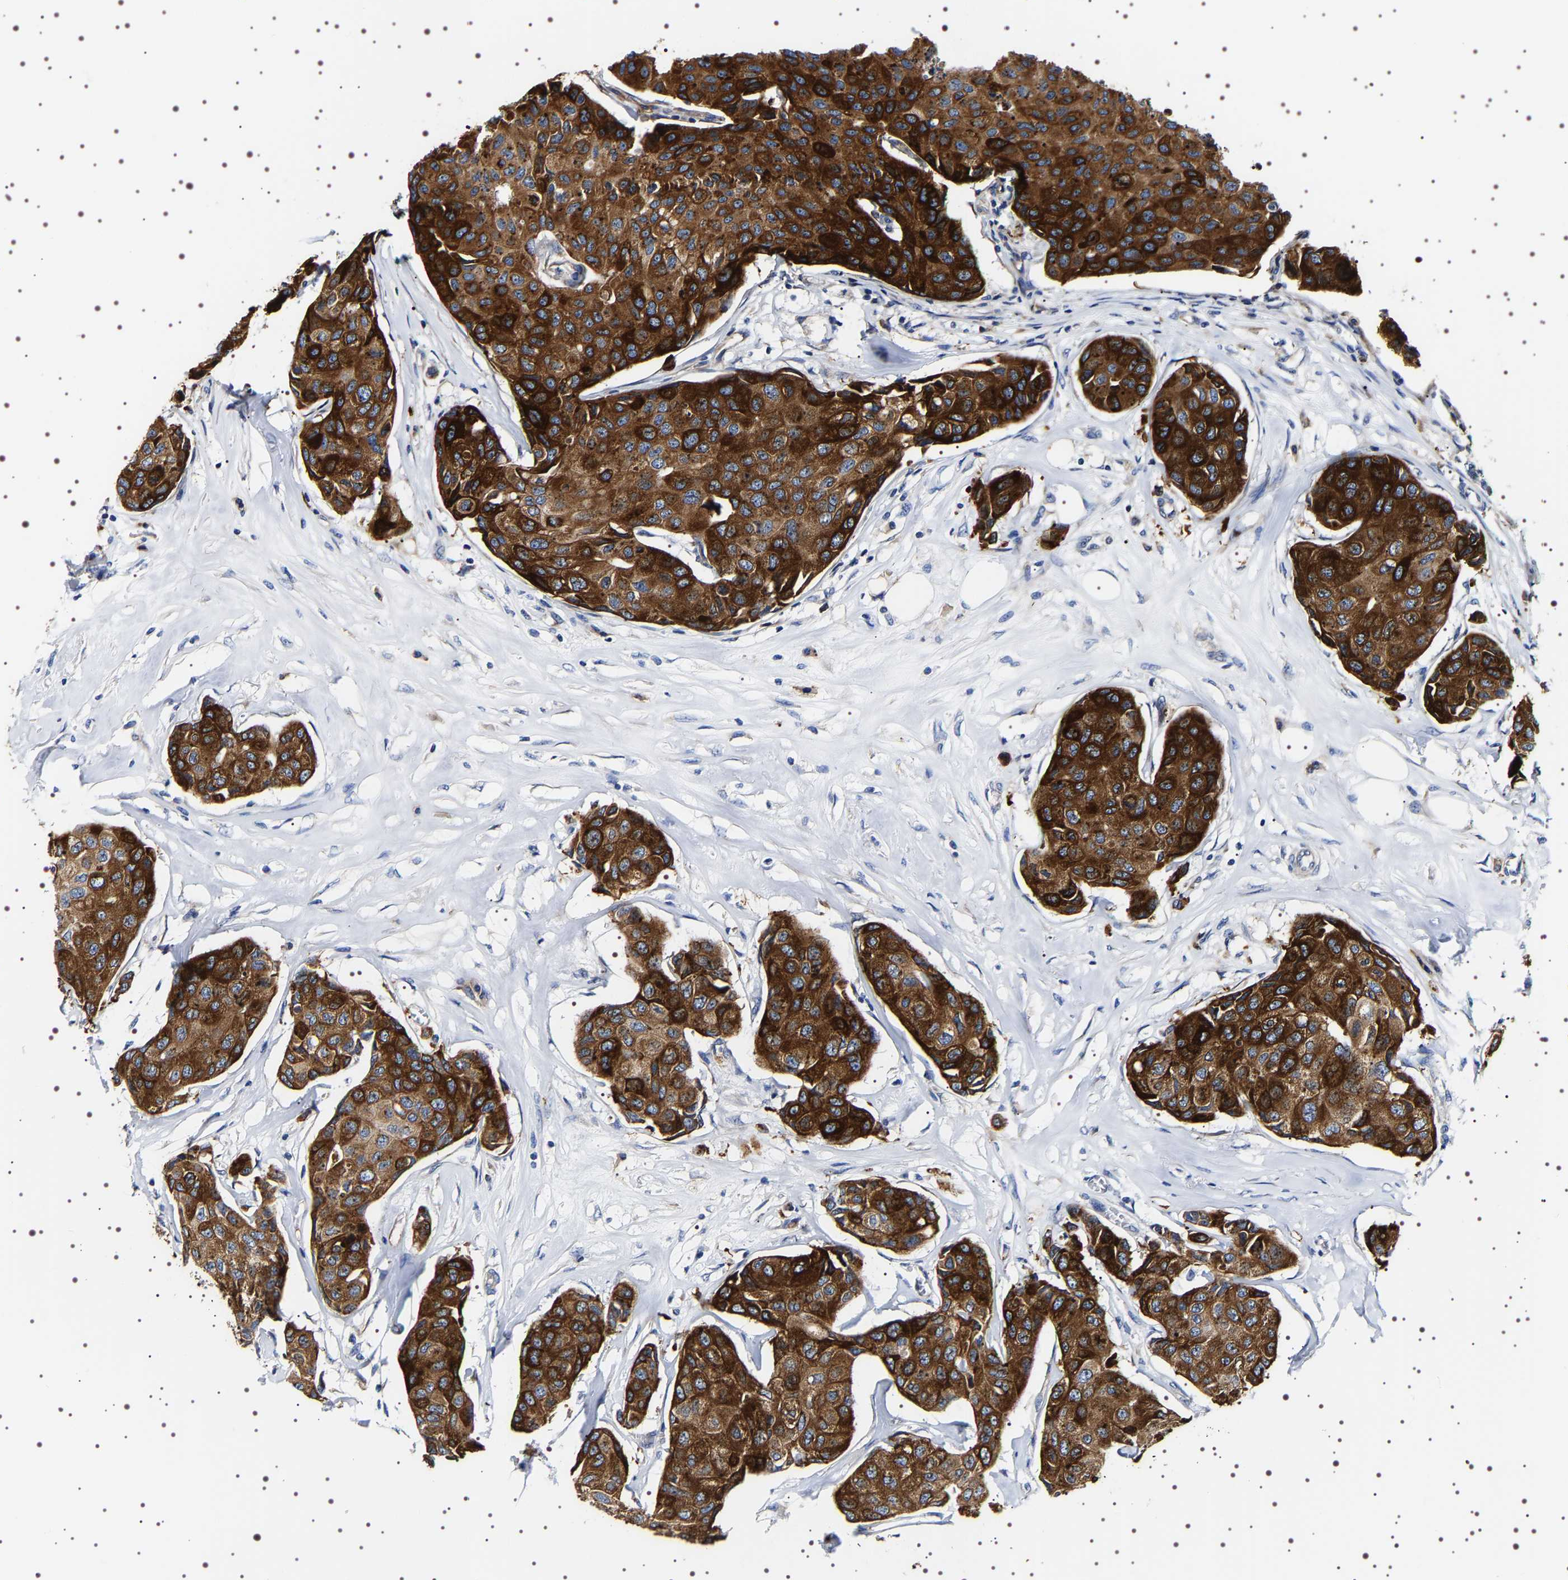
{"staining": {"intensity": "strong", "quantity": ">75%", "location": "cytoplasmic/membranous"}, "tissue": "breast cancer", "cell_type": "Tumor cells", "image_type": "cancer", "snomed": [{"axis": "morphology", "description": "Duct carcinoma"}, {"axis": "topography", "description": "Breast"}], "caption": "A high-resolution image shows immunohistochemistry staining of breast cancer (invasive ductal carcinoma), which displays strong cytoplasmic/membranous positivity in about >75% of tumor cells.", "gene": "SQLE", "patient": {"sex": "female", "age": 80}}